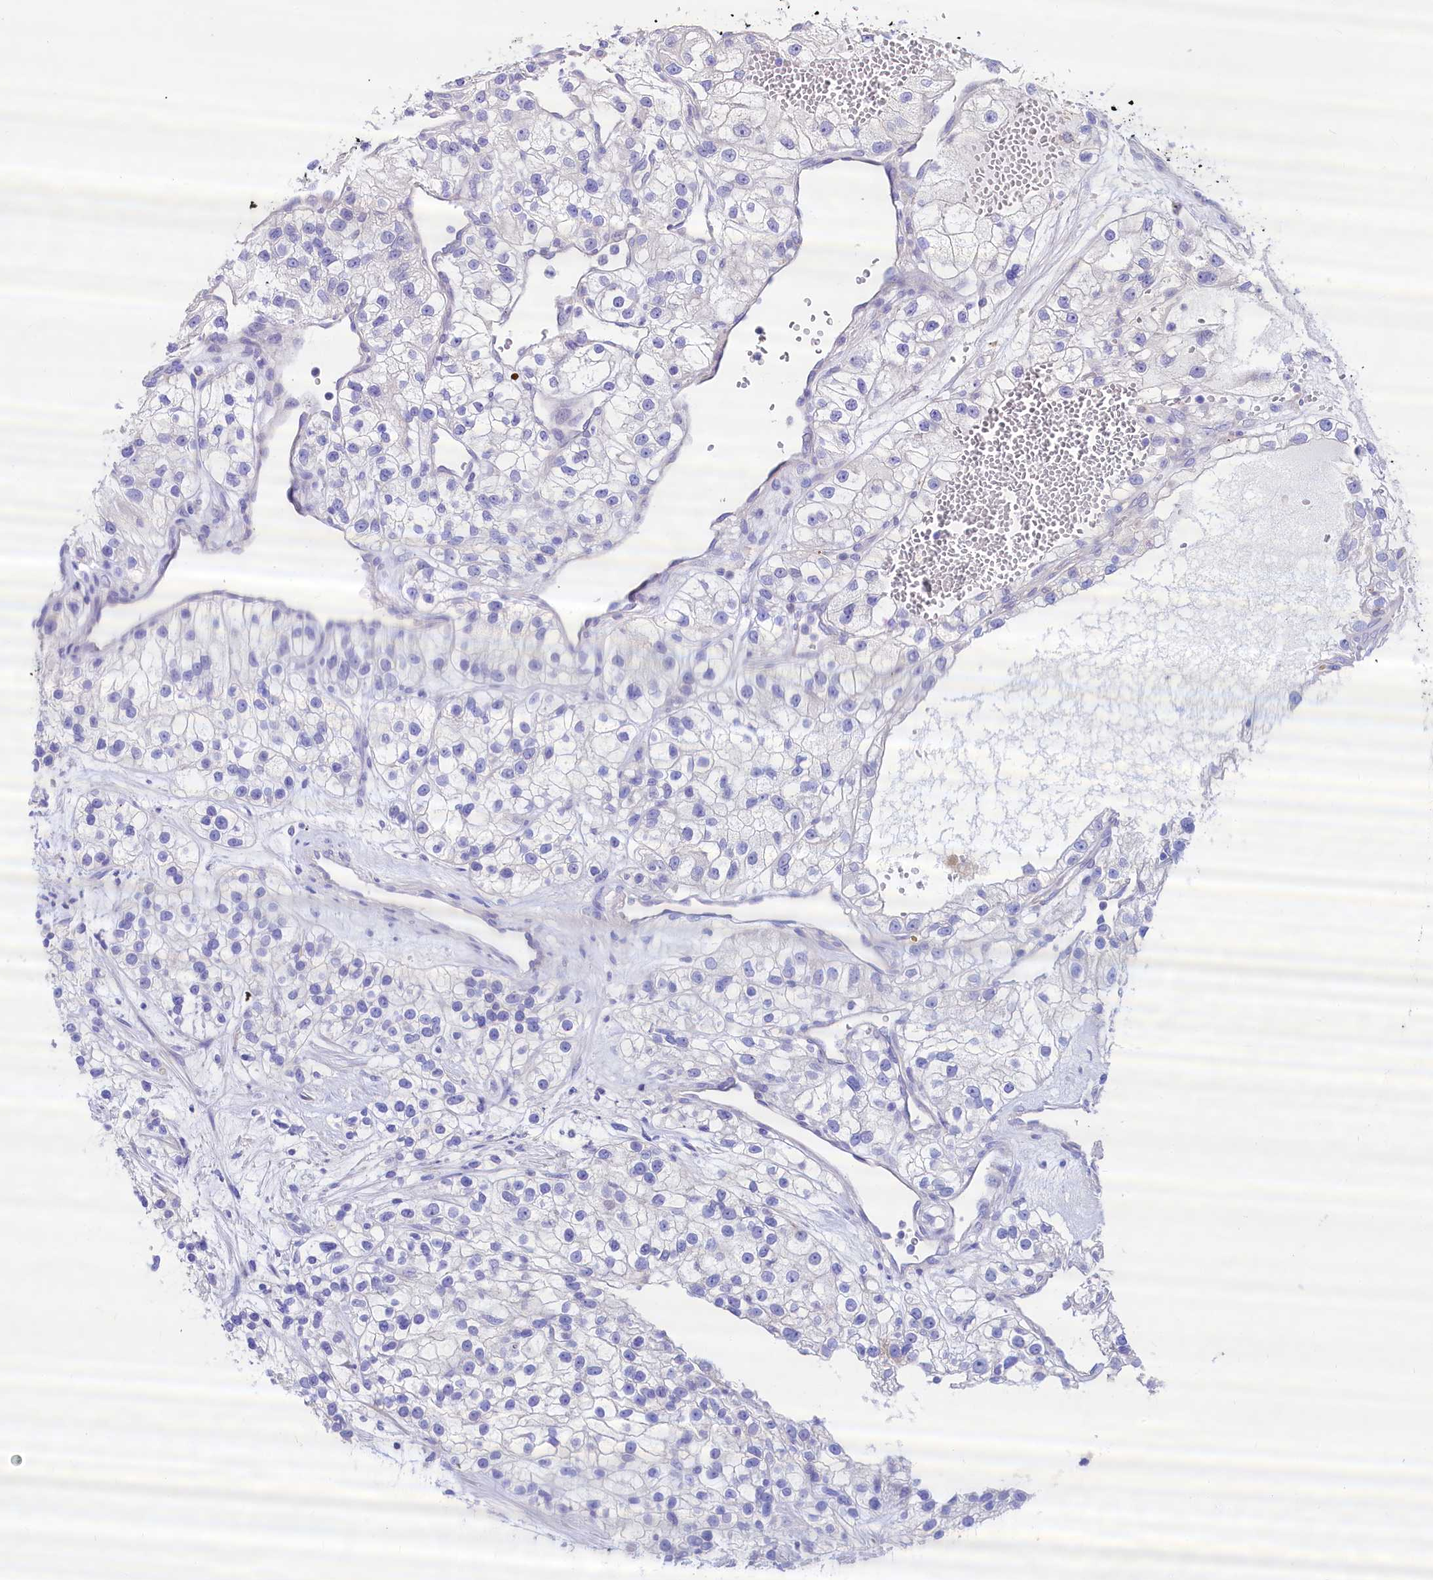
{"staining": {"intensity": "negative", "quantity": "none", "location": "none"}, "tissue": "renal cancer", "cell_type": "Tumor cells", "image_type": "cancer", "snomed": [{"axis": "morphology", "description": "Adenocarcinoma, NOS"}, {"axis": "topography", "description": "Kidney"}], "caption": "An immunohistochemistry (IHC) photomicrograph of adenocarcinoma (renal) is shown. There is no staining in tumor cells of adenocarcinoma (renal).", "gene": "RBP3", "patient": {"sex": "female", "age": 57}}